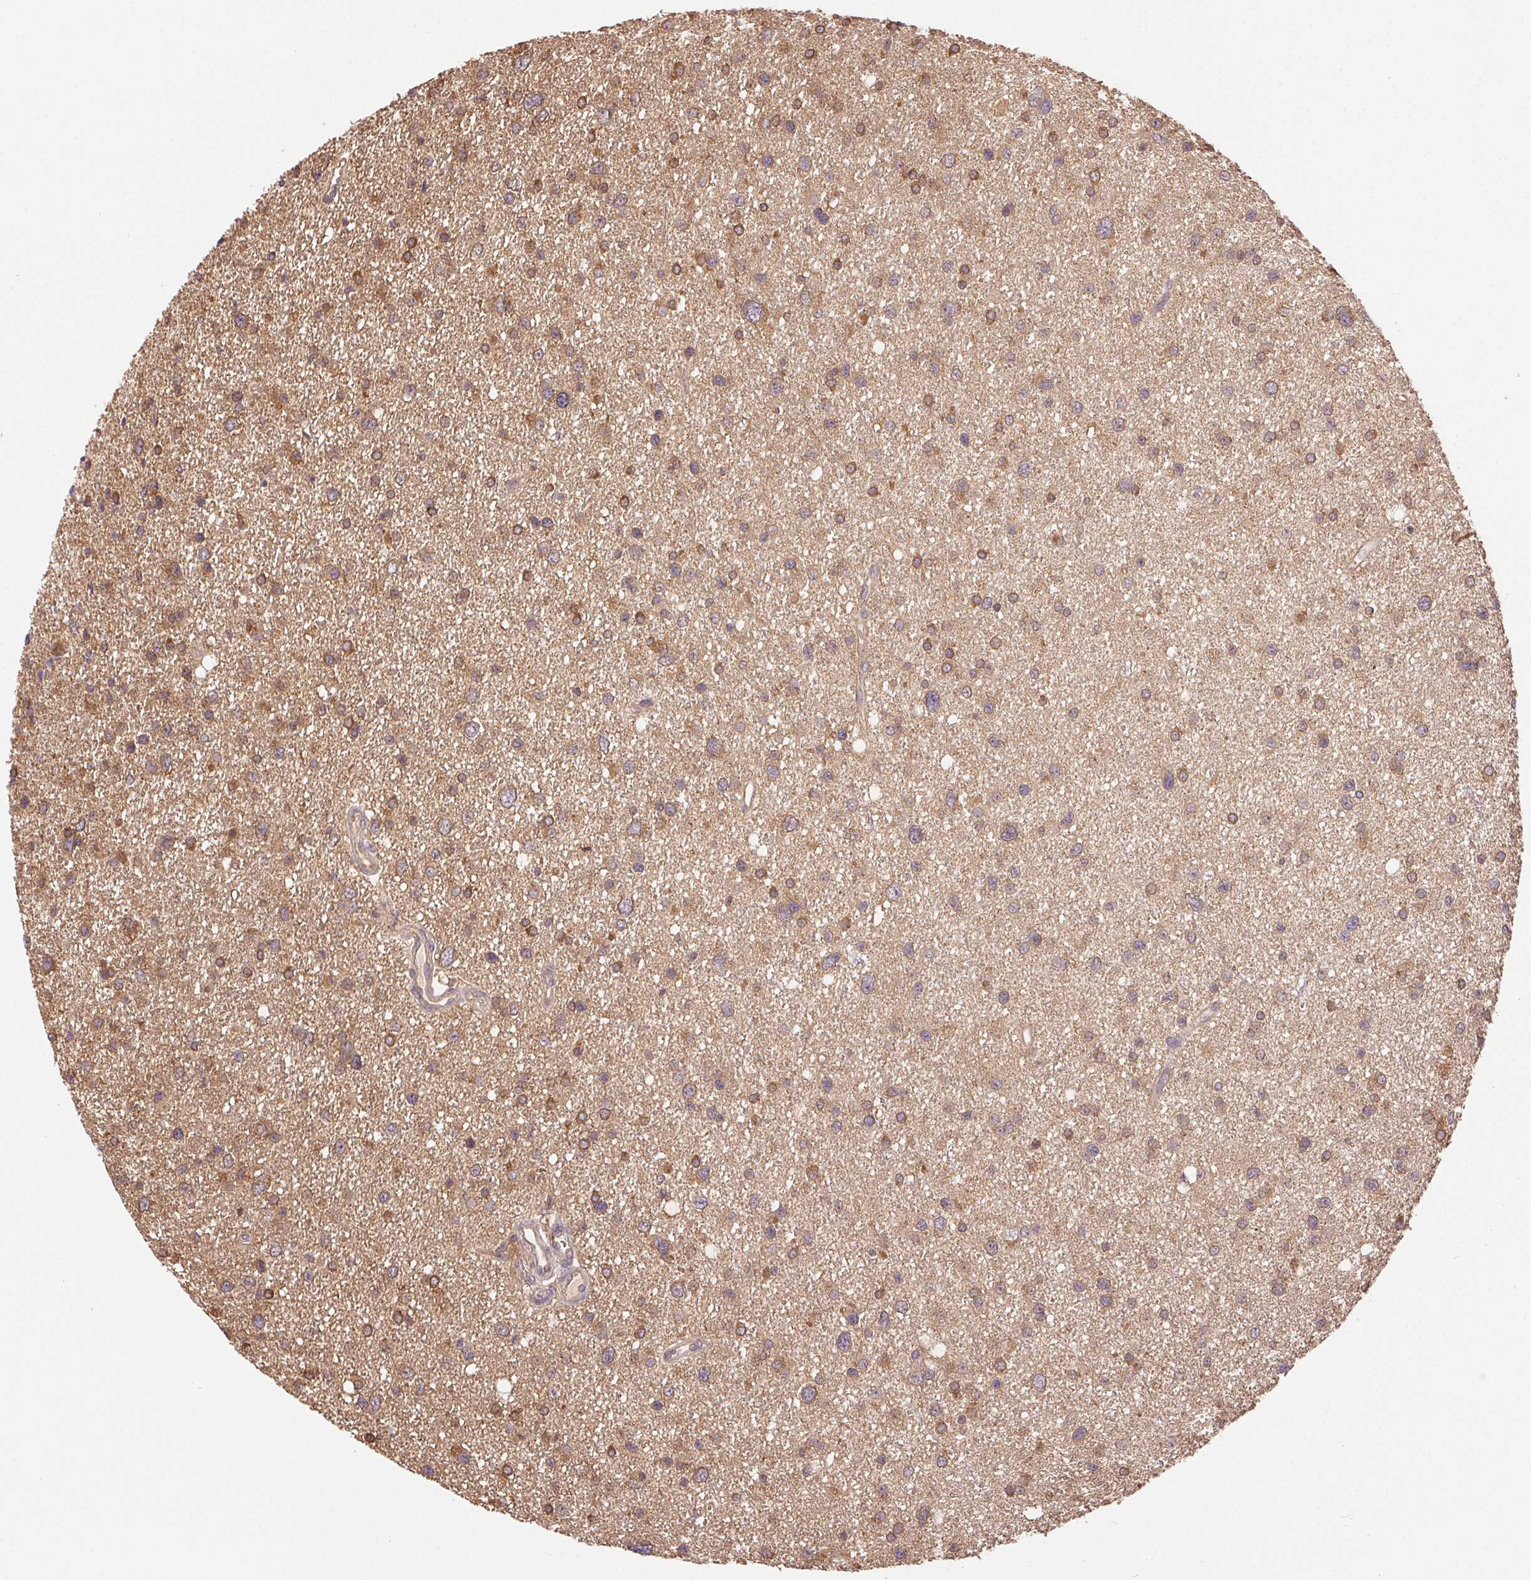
{"staining": {"intensity": "moderate", "quantity": "25%-75%", "location": "cytoplasmic/membranous"}, "tissue": "glioma", "cell_type": "Tumor cells", "image_type": "cancer", "snomed": [{"axis": "morphology", "description": "Glioma, malignant, Low grade"}, {"axis": "topography", "description": "Brain"}], "caption": "This photomicrograph reveals low-grade glioma (malignant) stained with IHC to label a protein in brown. The cytoplasmic/membranous of tumor cells show moderate positivity for the protein. Nuclei are counter-stained blue.", "gene": "GDI2", "patient": {"sex": "female", "age": 55}}